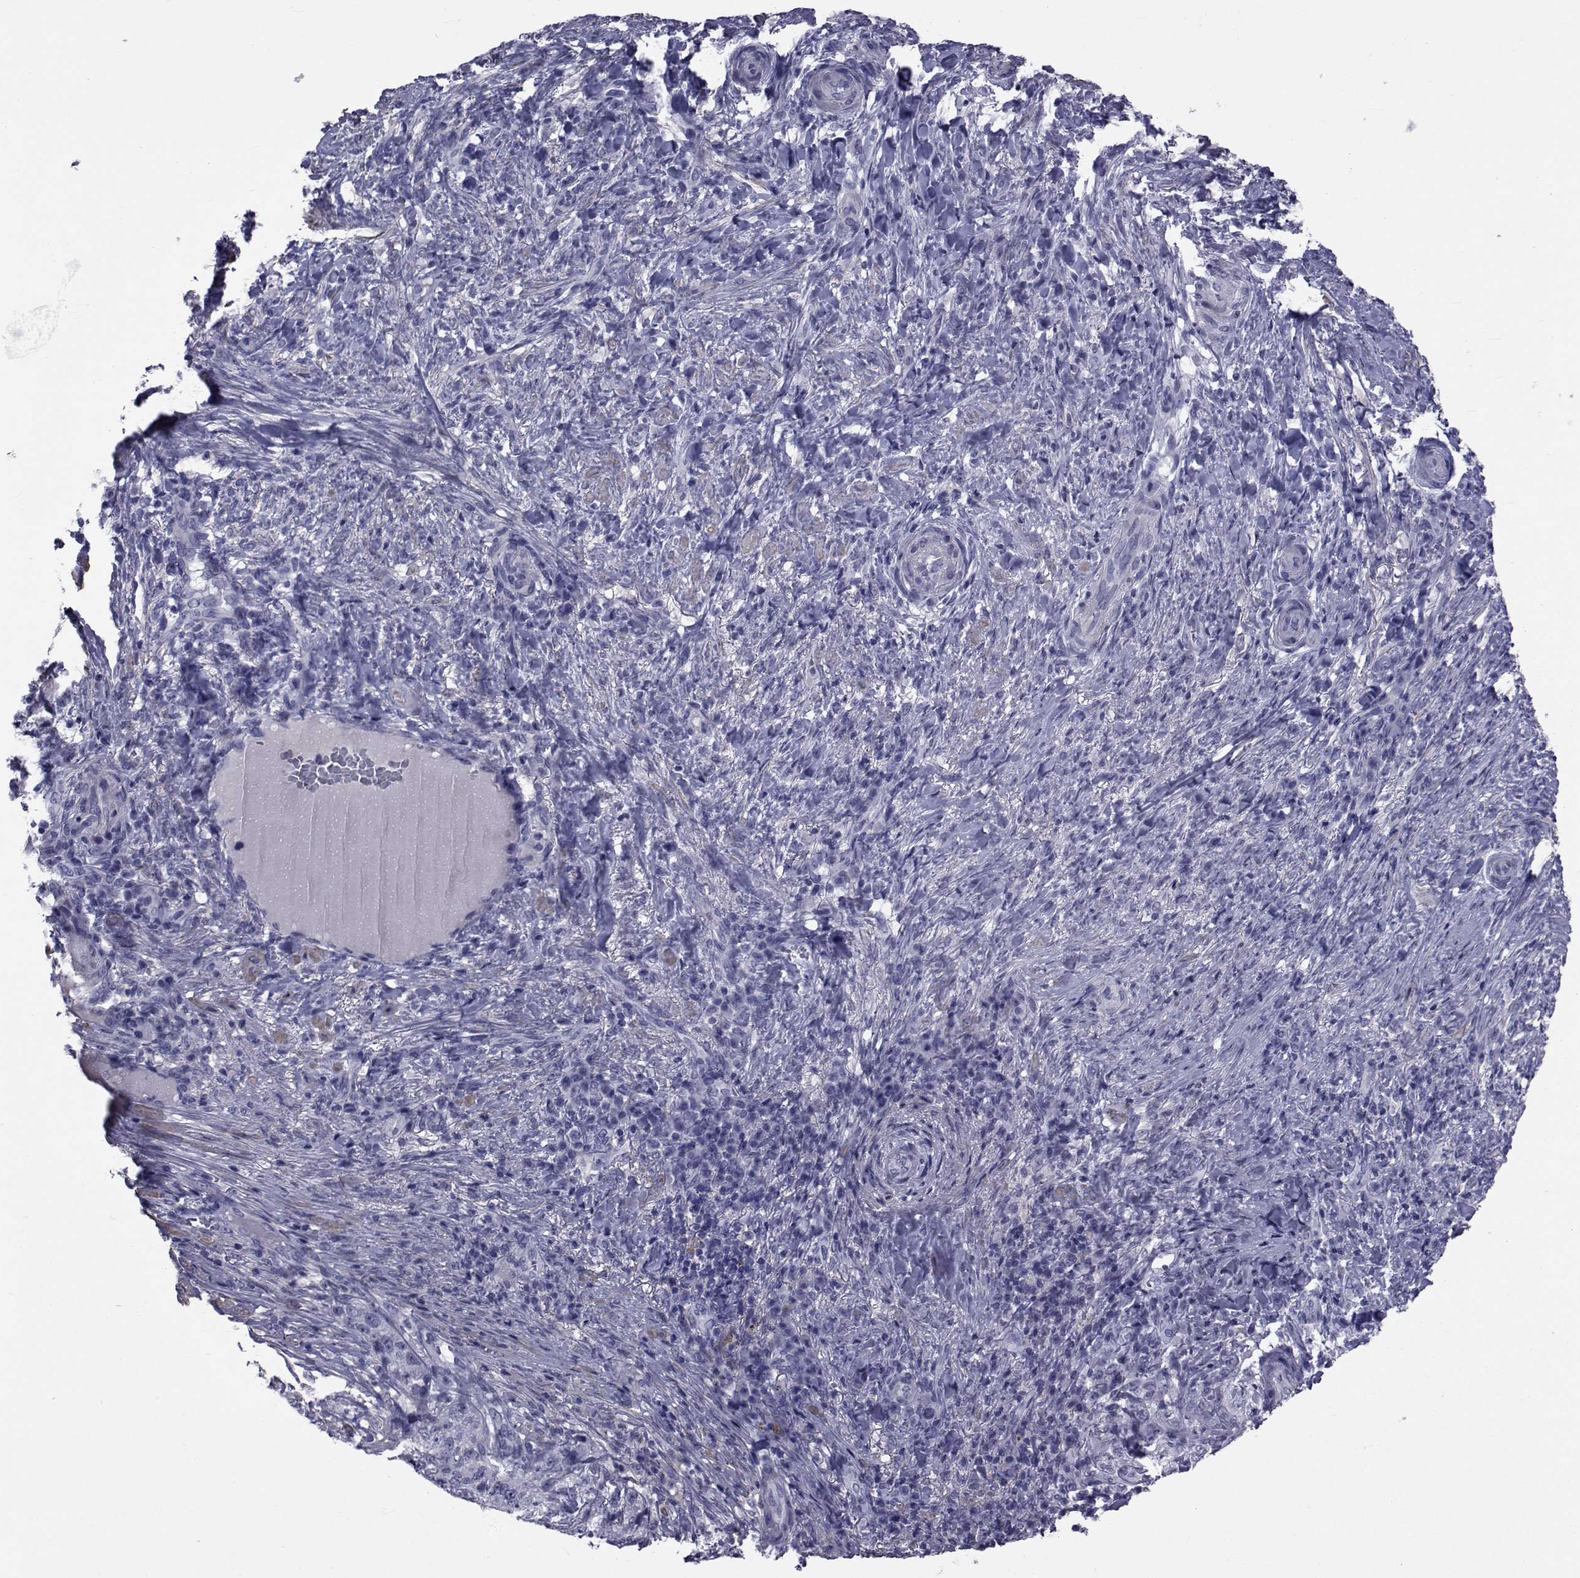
{"staining": {"intensity": "negative", "quantity": "none", "location": "none"}, "tissue": "skin cancer", "cell_type": "Tumor cells", "image_type": "cancer", "snomed": [{"axis": "morphology", "description": "Basal cell carcinoma"}, {"axis": "topography", "description": "Skin"}], "caption": "Tumor cells are negative for brown protein staining in skin basal cell carcinoma.", "gene": "GKAP1", "patient": {"sex": "female", "age": 69}}